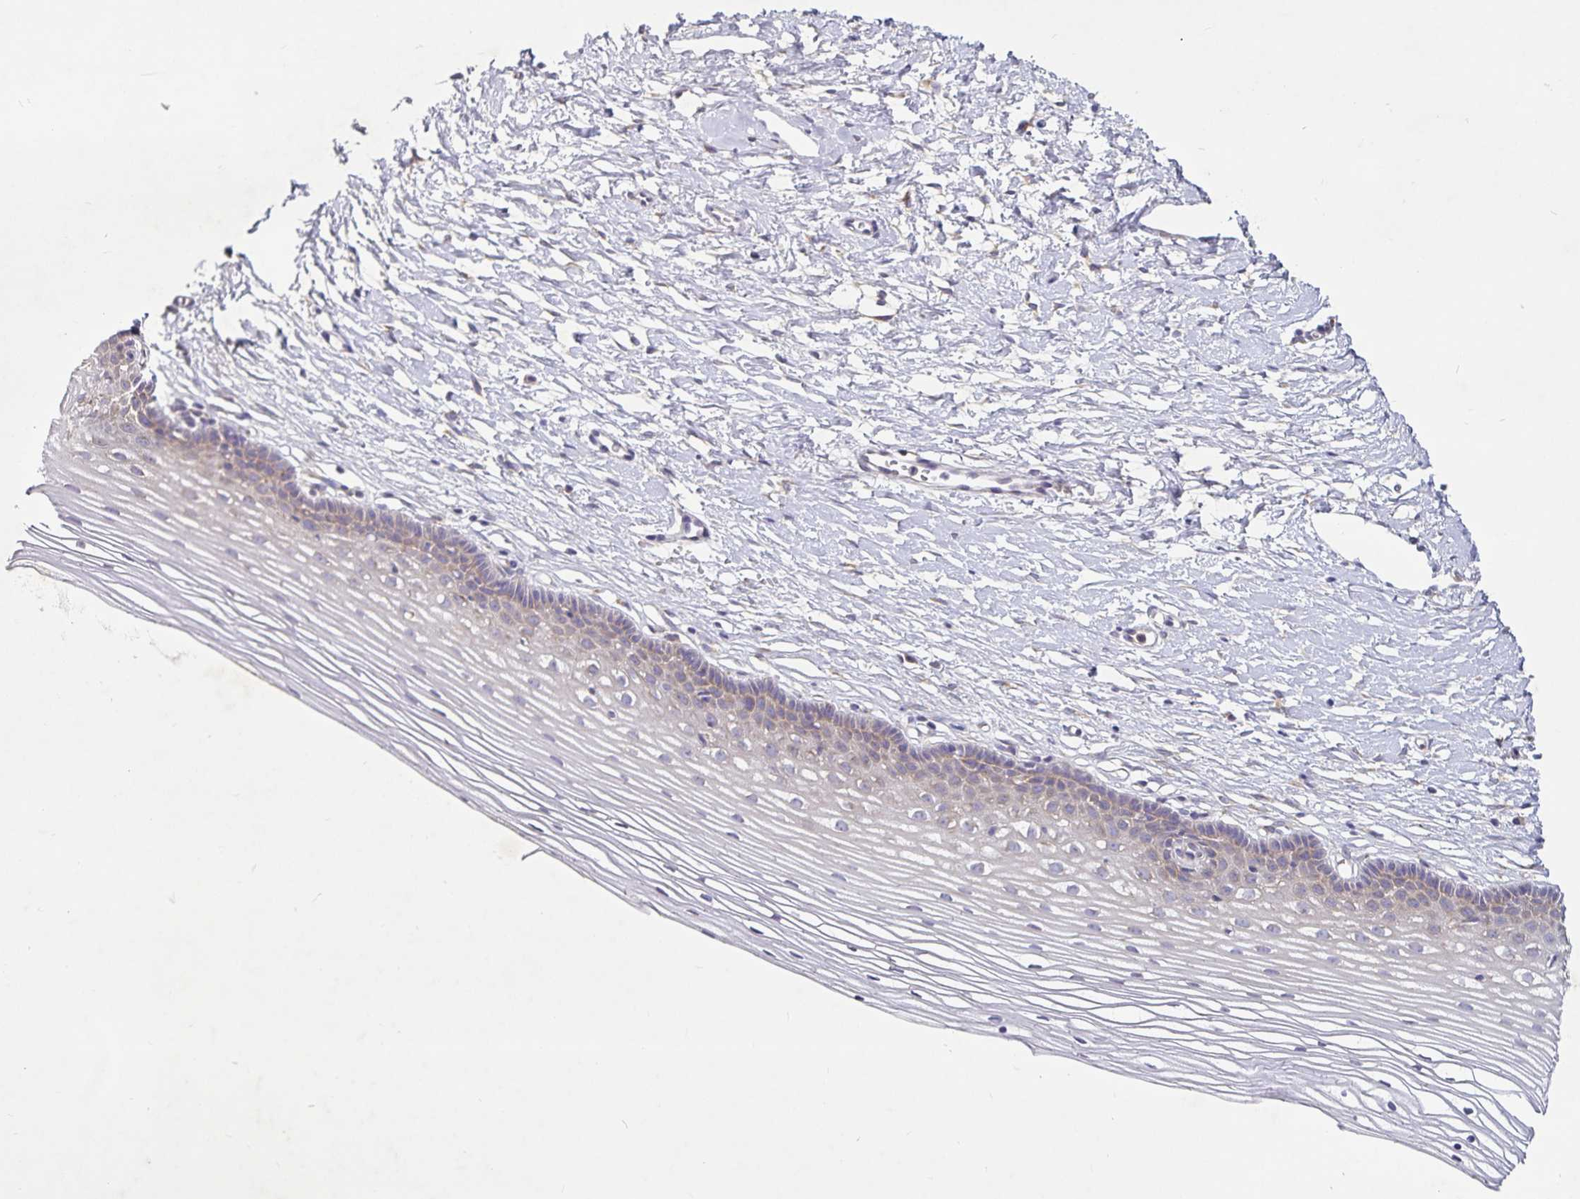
{"staining": {"intensity": "weak", "quantity": ">75%", "location": "cytoplasmic/membranous"}, "tissue": "cervix", "cell_type": "Glandular cells", "image_type": "normal", "snomed": [{"axis": "morphology", "description": "Normal tissue, NOS"}, {"axis": "topography", "description": "Cervix"}], "caption": "Glandular cells exhibit weak cytoplasmic/membranous positivity in approximately >75% of cells in unremarkable cervix.", "gene": "FAM120A", "patient": {"sex": "female", "age": 40}}